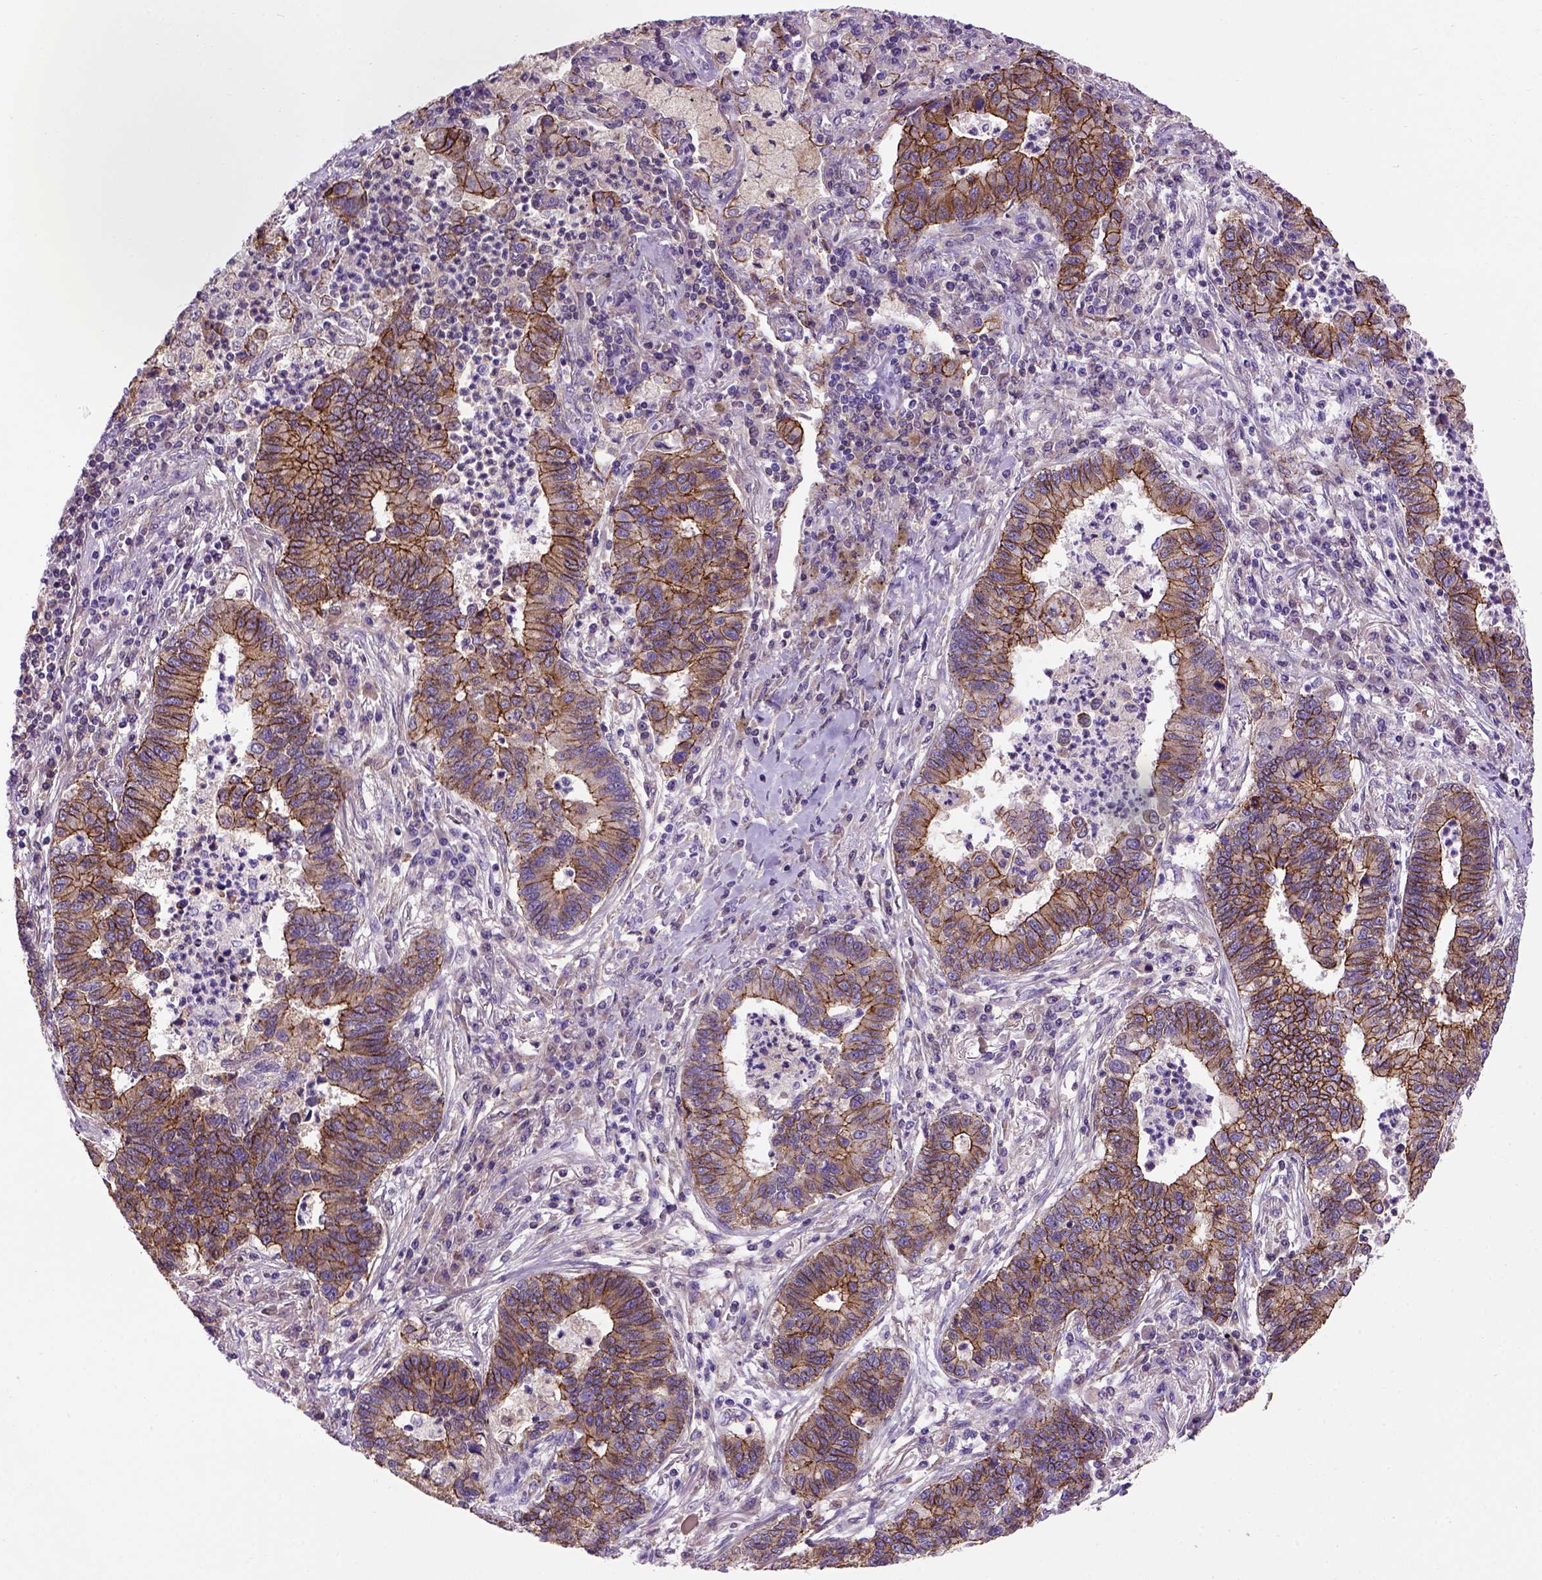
{"staining": {"intensity": "strong", "quantity": ">75%", "location": "cytoplasmic/membranous"}, "tissue": "lung cancer", "cell_type": "Tumor cells", "image_type": "cancer", "snomed": [{"axis": "morphology", "description": "Adenocarcinoma, NOS"}, {"axis": "topography", "description": "Lung"}], "caption": "Immunohistochemical staining of human lung adenocarcinoma displays high levels of strong cytoplasmic/membranous positivity in approximately >75% of tumor cells. (DAB (3,3'-diaminobenzidine) IHC, brown staining for protein, blue staining for nuclei).", "gene": "CDH1", "patient": {"sex": "female", "age": 57}}